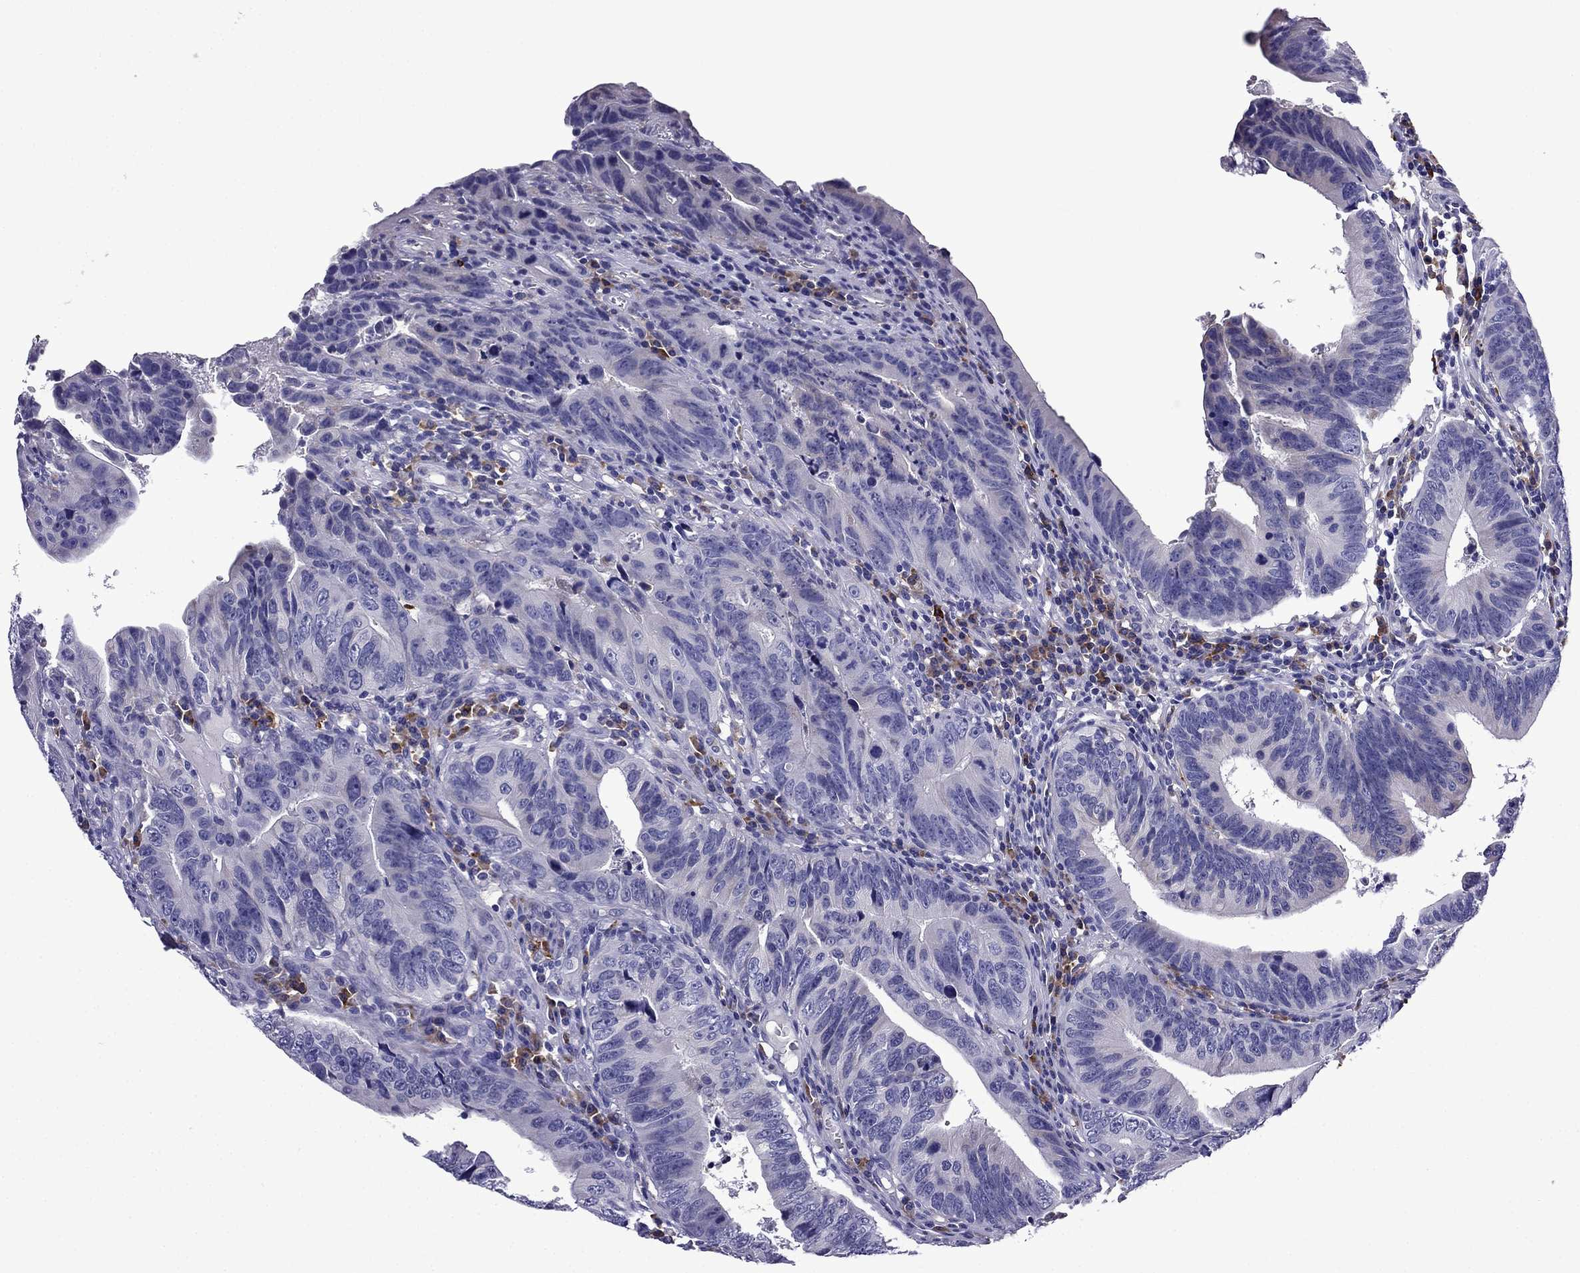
{"staining": {"intensity": "negative", "quantity": "none", "location": "none"}, "tissue": "colorectal cancer", "cell_type": "Tumor cells", "image_type": "cancer", "snomed": [{"axis": "morphology", "description": "Adenocarcinoma, NOS"}, {"axis": "topography", "description": "Colon"}], "caption": "Tumor cells show no significant protein positivity in adenocarcinoma (colorectal).", "gene": "TSSK4", "patient": {"sex": "female", "age": 87}}